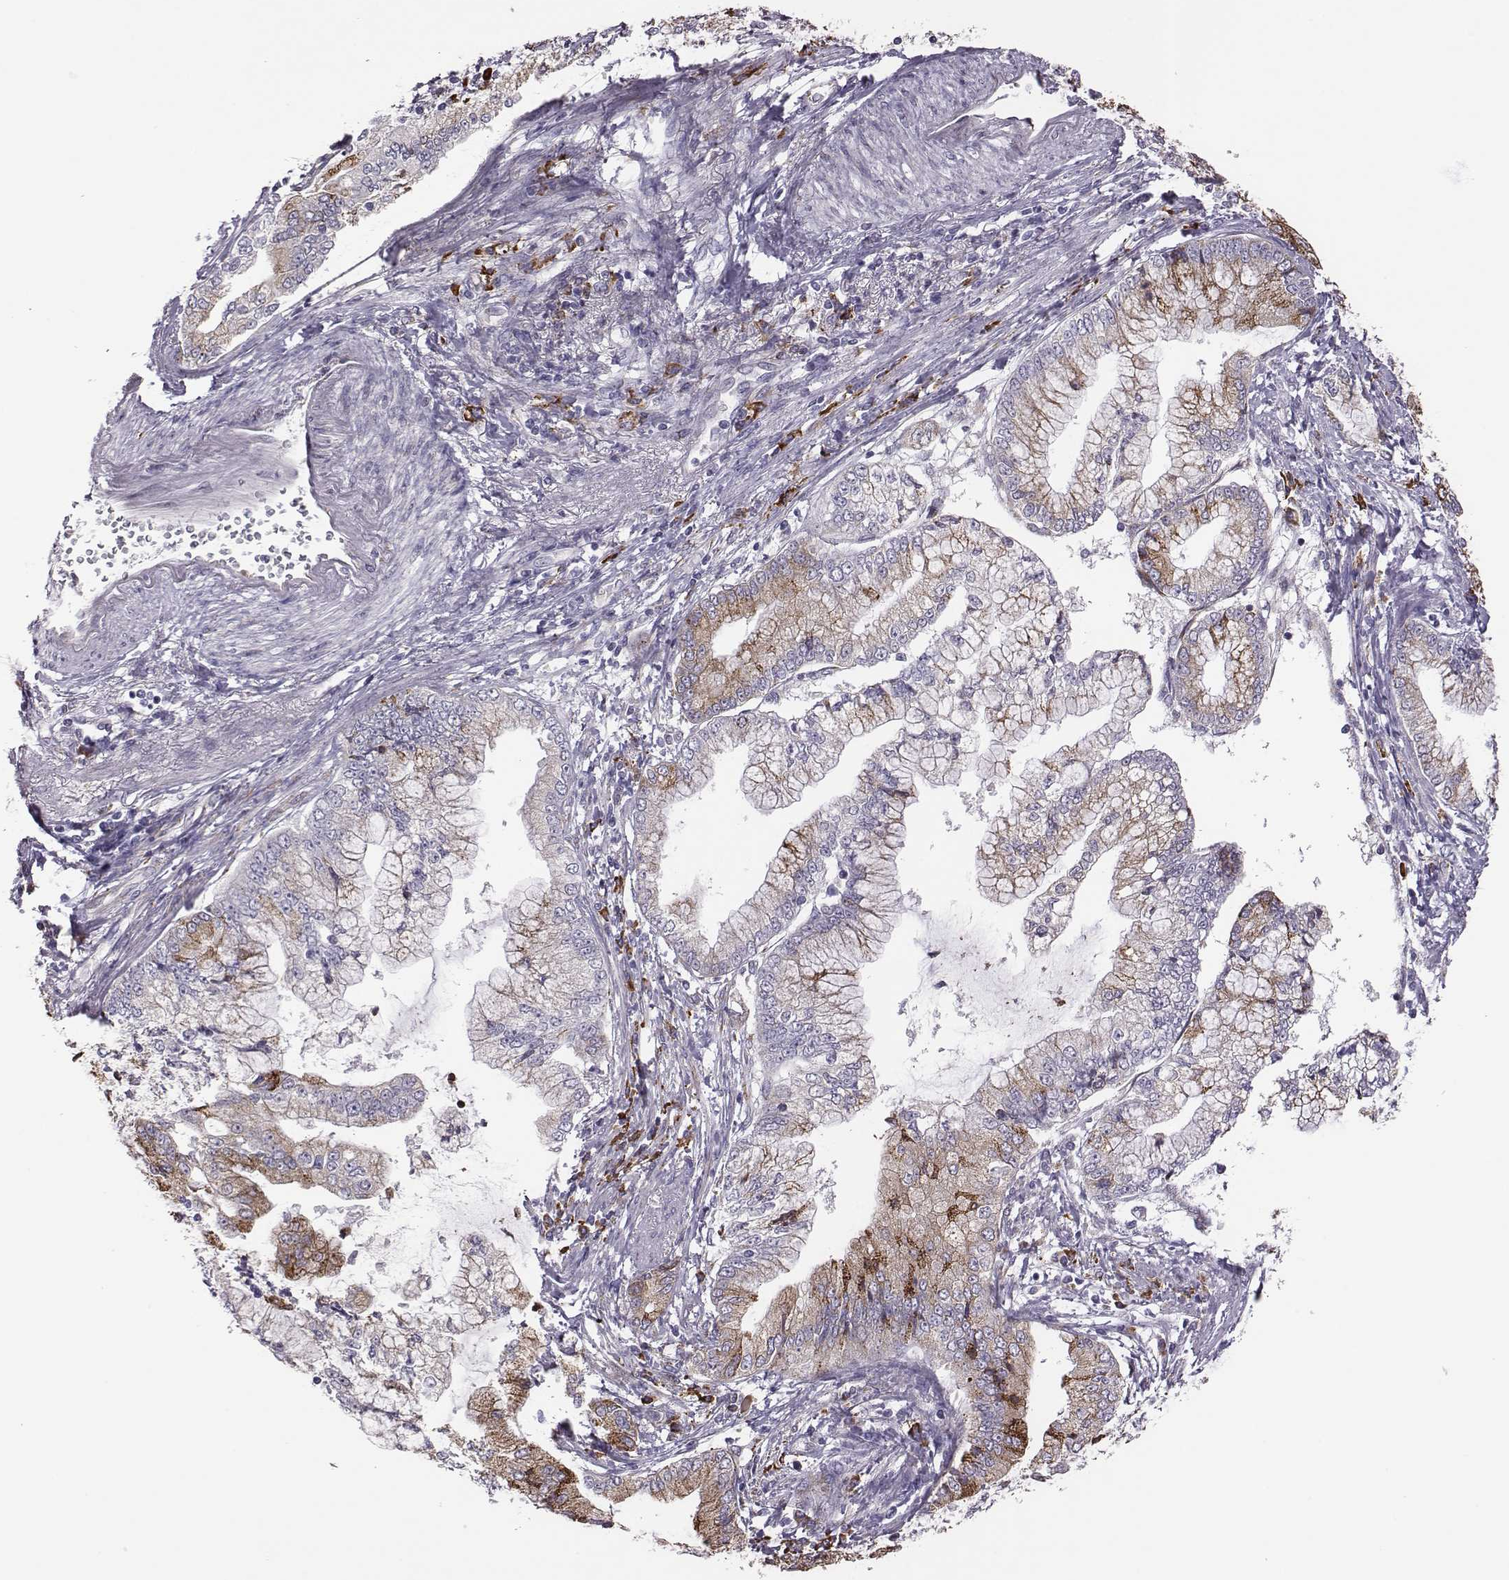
{"staining": {"intensity": "moderate", "quantity": ">75%", "location": "cytoplasmic/membranous"}, "tissue": "stomach cancer", "cell_type": "Tumor cells", "image_type": "cancer", "snomed": [{"axis": "morphology", "description": "Adenocarcinoma, NOS"}, {"axis": "topography", "description": "Stomach, upper"}], "caption": "A brown stain highlights moderate cytoplasmic/membranous positivity of a protein in human stomach cancer (adenocarcinoma) tumor cells. The protein of interest is shown in brown color, while the nuclei are stained blue.", "gene": "SELENOI", "patient": {"sex": "female", "age": 74}}